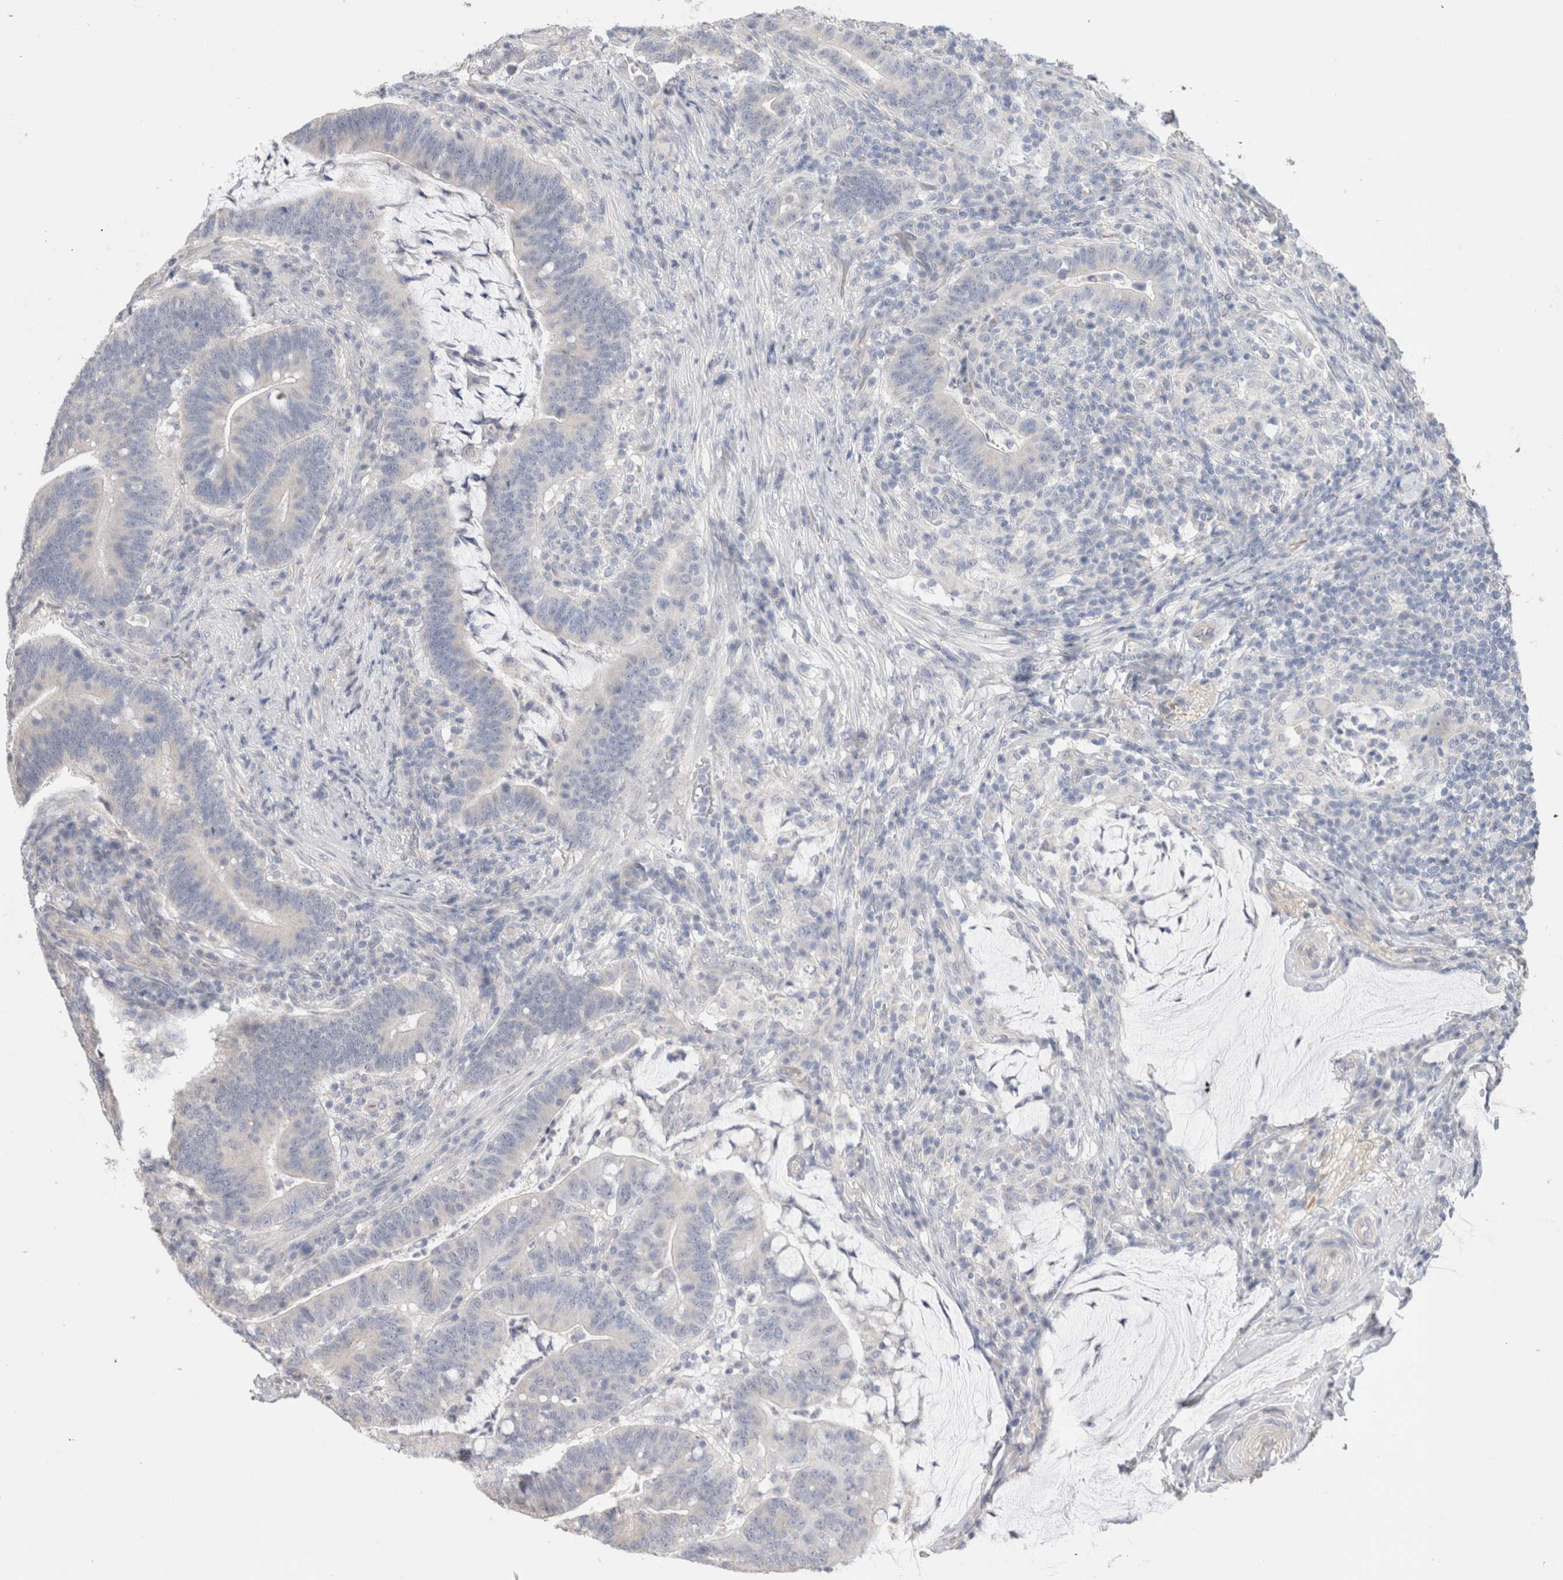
{"staining": {"intensity": "negative", "quantity": "none", "location": "none"}, "tissue": "colorectal cancer", "cell_type": "Tumor cells", "image_type": "cancer", "snomed": [{"axis": "morphology", "description": "Normal tissue, NOS"}, {"axis": "morphology", "description": "Adenocarcinoma, NOS"}, {"axis": "topography", "description": "Colon"}], "caption": "An immunohistochemistry micrograph of adenocarcinoma (colorectal) is shown. There is no staining in tumor cells of adenocarcinoma (colorectal).", "gene": "DMD", "patient": {"sex": "female", "age": 66}}